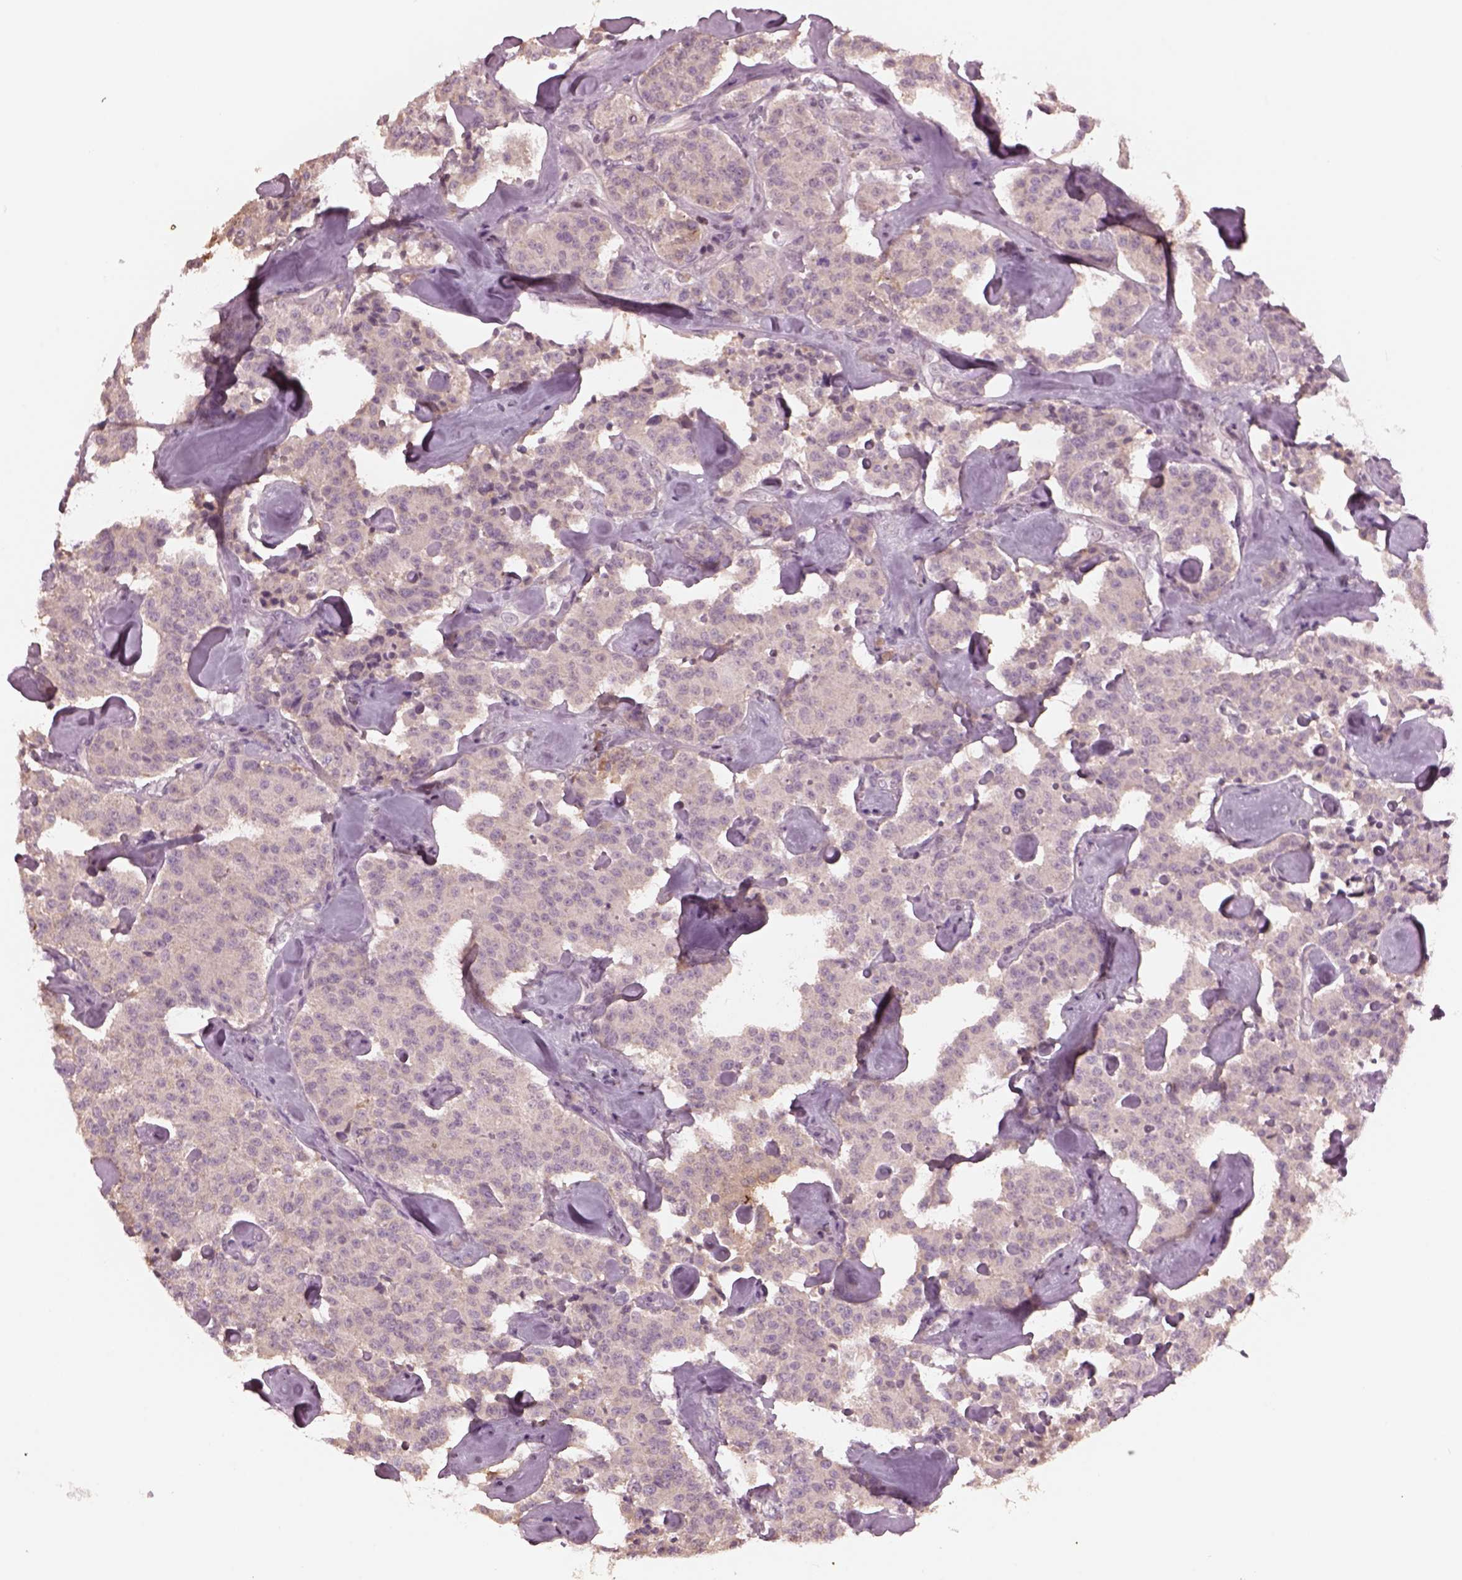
{"staining": {"intensity": "negative", "quantity": "none", "location": "none"}, "tissue": "carcinoid", "cell_type": "Tumor cells", "image_type": "cancer", "snomed": [{"axis": "morphology", "description": "Carcinoid, malignant, NOS"}, {"axis": "topography", "description": "Pancreas"}], "caption": "The micrograph displays no significant positivity in tumor cells of carcinoid. (DAB (3,3'-diaminobenzidine) immunohistochemistry visualized using brightfield microscopy, high magnification).", "gene": "PTX4", "patient": {"sex": "male", "age": 41}}